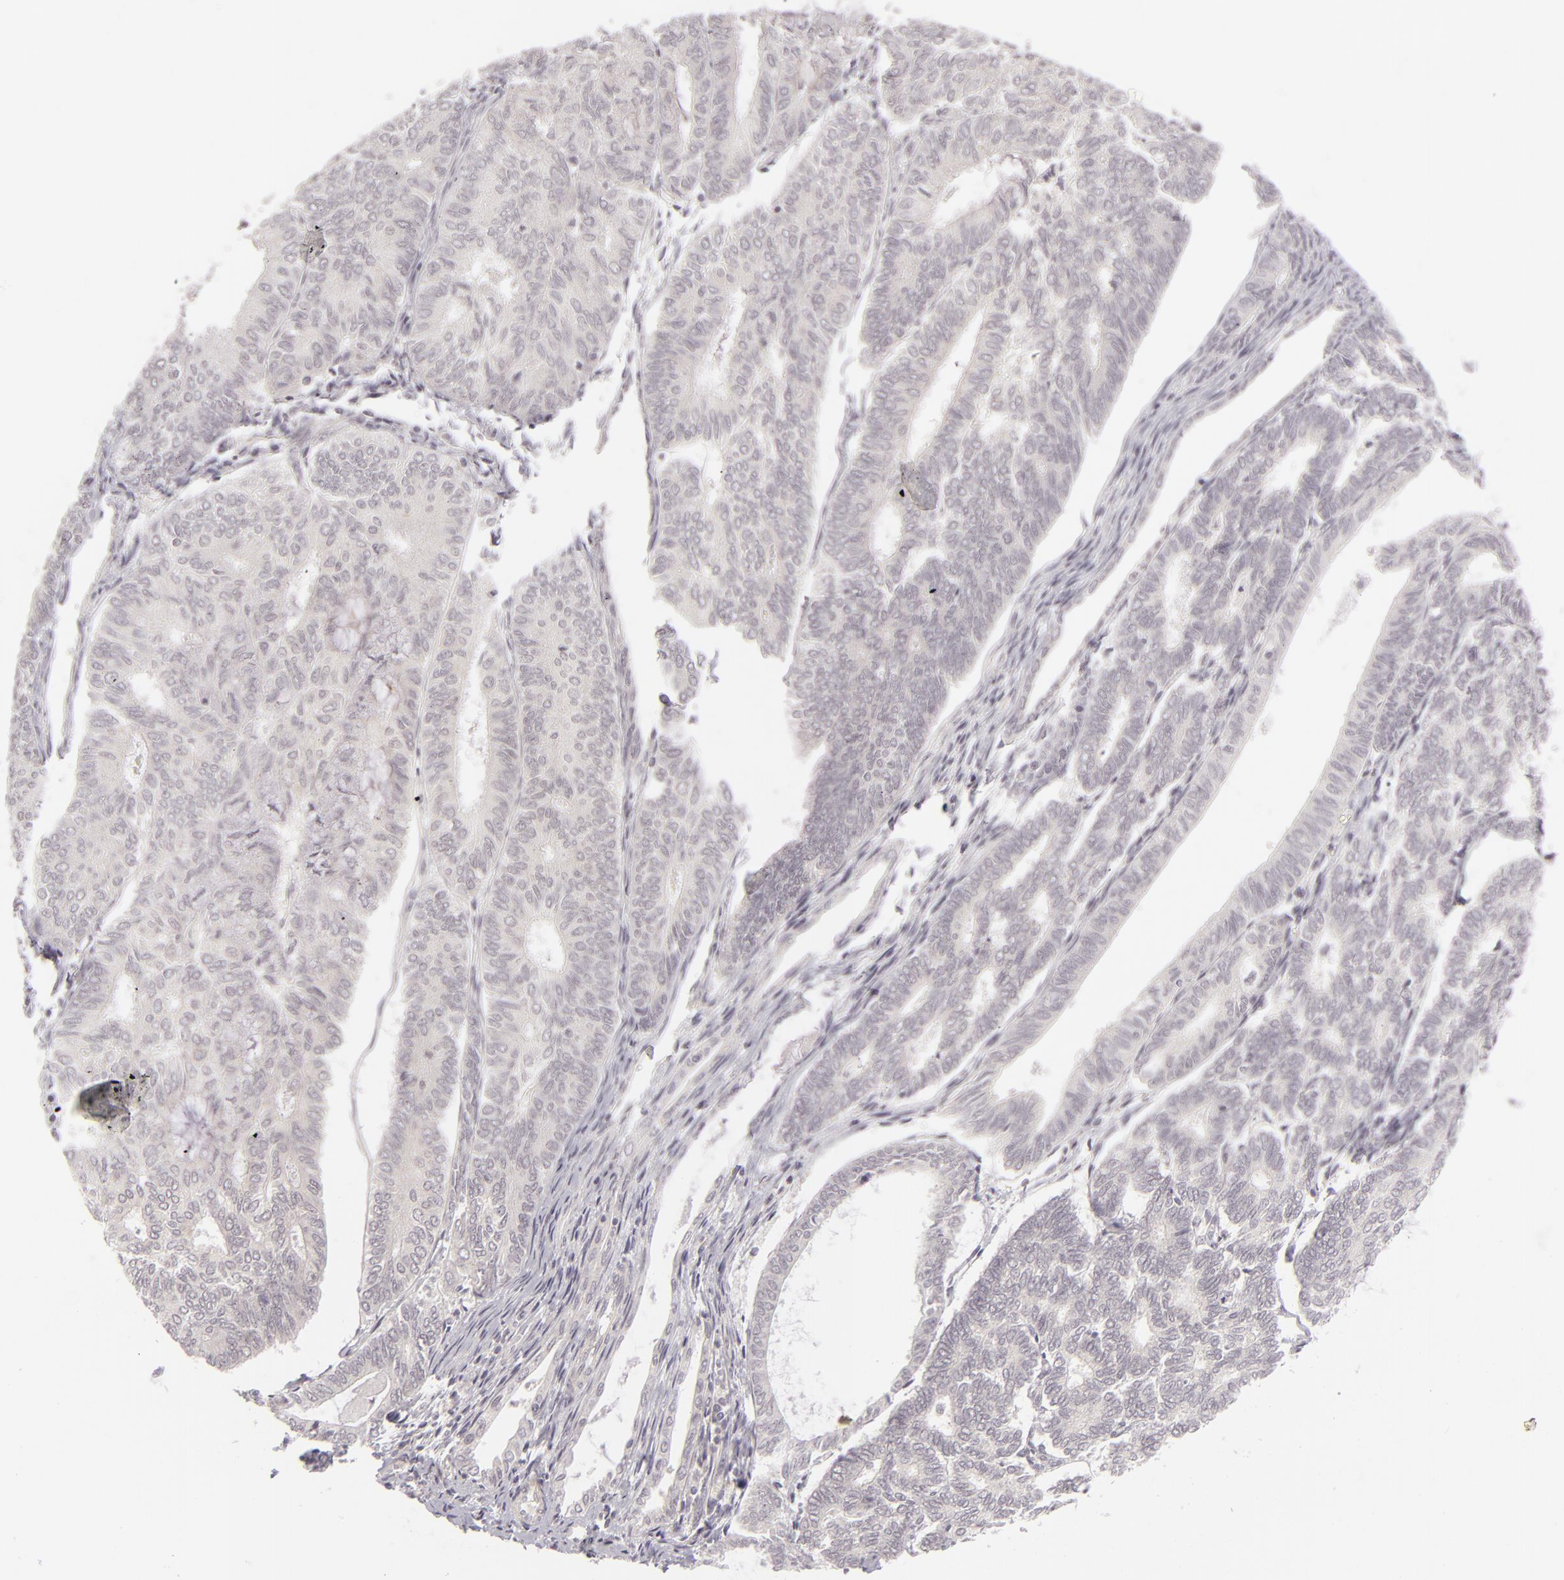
{"staining": {"intensity": "negative", "quantity": "none", "location": "none"}, "tissue": "endometrial cancer", "cell_type": "Tumor cells", "image_type": "cancer", "snomed": [{"axis": "morphology", "description": "Adenocarcinoma, NOS"}, {"axis": "topography", "description": "Endometrium"}], "caption": "This is a image of immunohistochemistry staining of endometrial cancer, which shows no positivity in tumor cells. The staining is performed using DAB (3,3'-diaminobenzidine) brown chromogen with nuclei counter-stained in using hematoxylin.", "gene": "DLG3", "patient": {"sex": "female", "age": 59}}